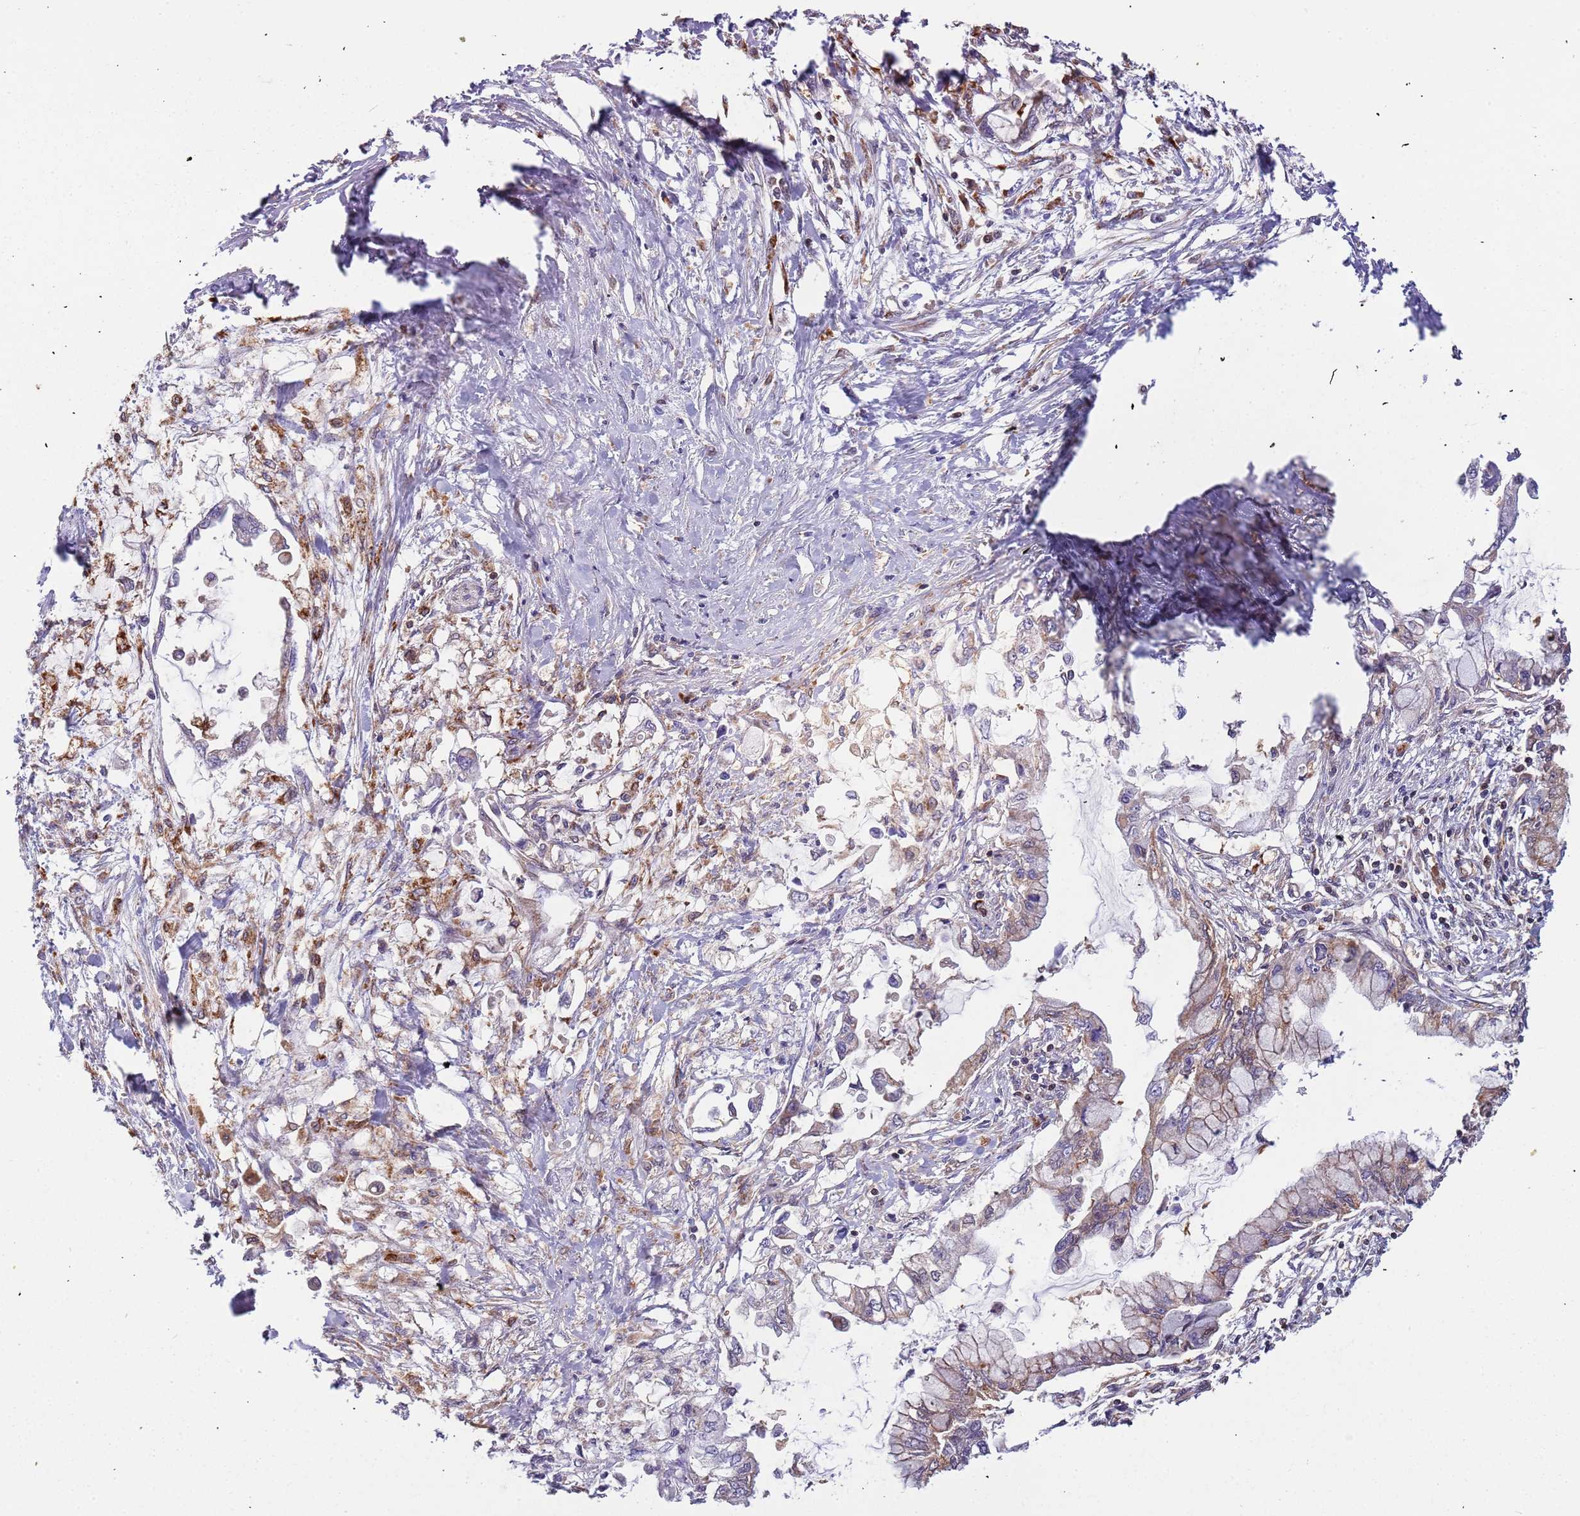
{"staining": {"intensity": "moderate", "quantity": "25%-75%", "location": "cytoplasmic/membranous,nuclear"}, "tissue": "pancreatic cancer", "cell_type": "Tumor cells", "image_type": "cancer", "snomed": [{"axis": "morphology", "description": "Adenocarcinoma, NOS"}, {"axis": "topography", "description": "Pancreas"}], "caption": "Protein analysis of pancreatic adenocarcinoma tissue demonstrates moderate cytoplasmic/membranous and nuclear staining in approximately 25%-75% of tumor cells.", "gene": "IL17RD", "patient": {"sex": "male", "age": 48}}